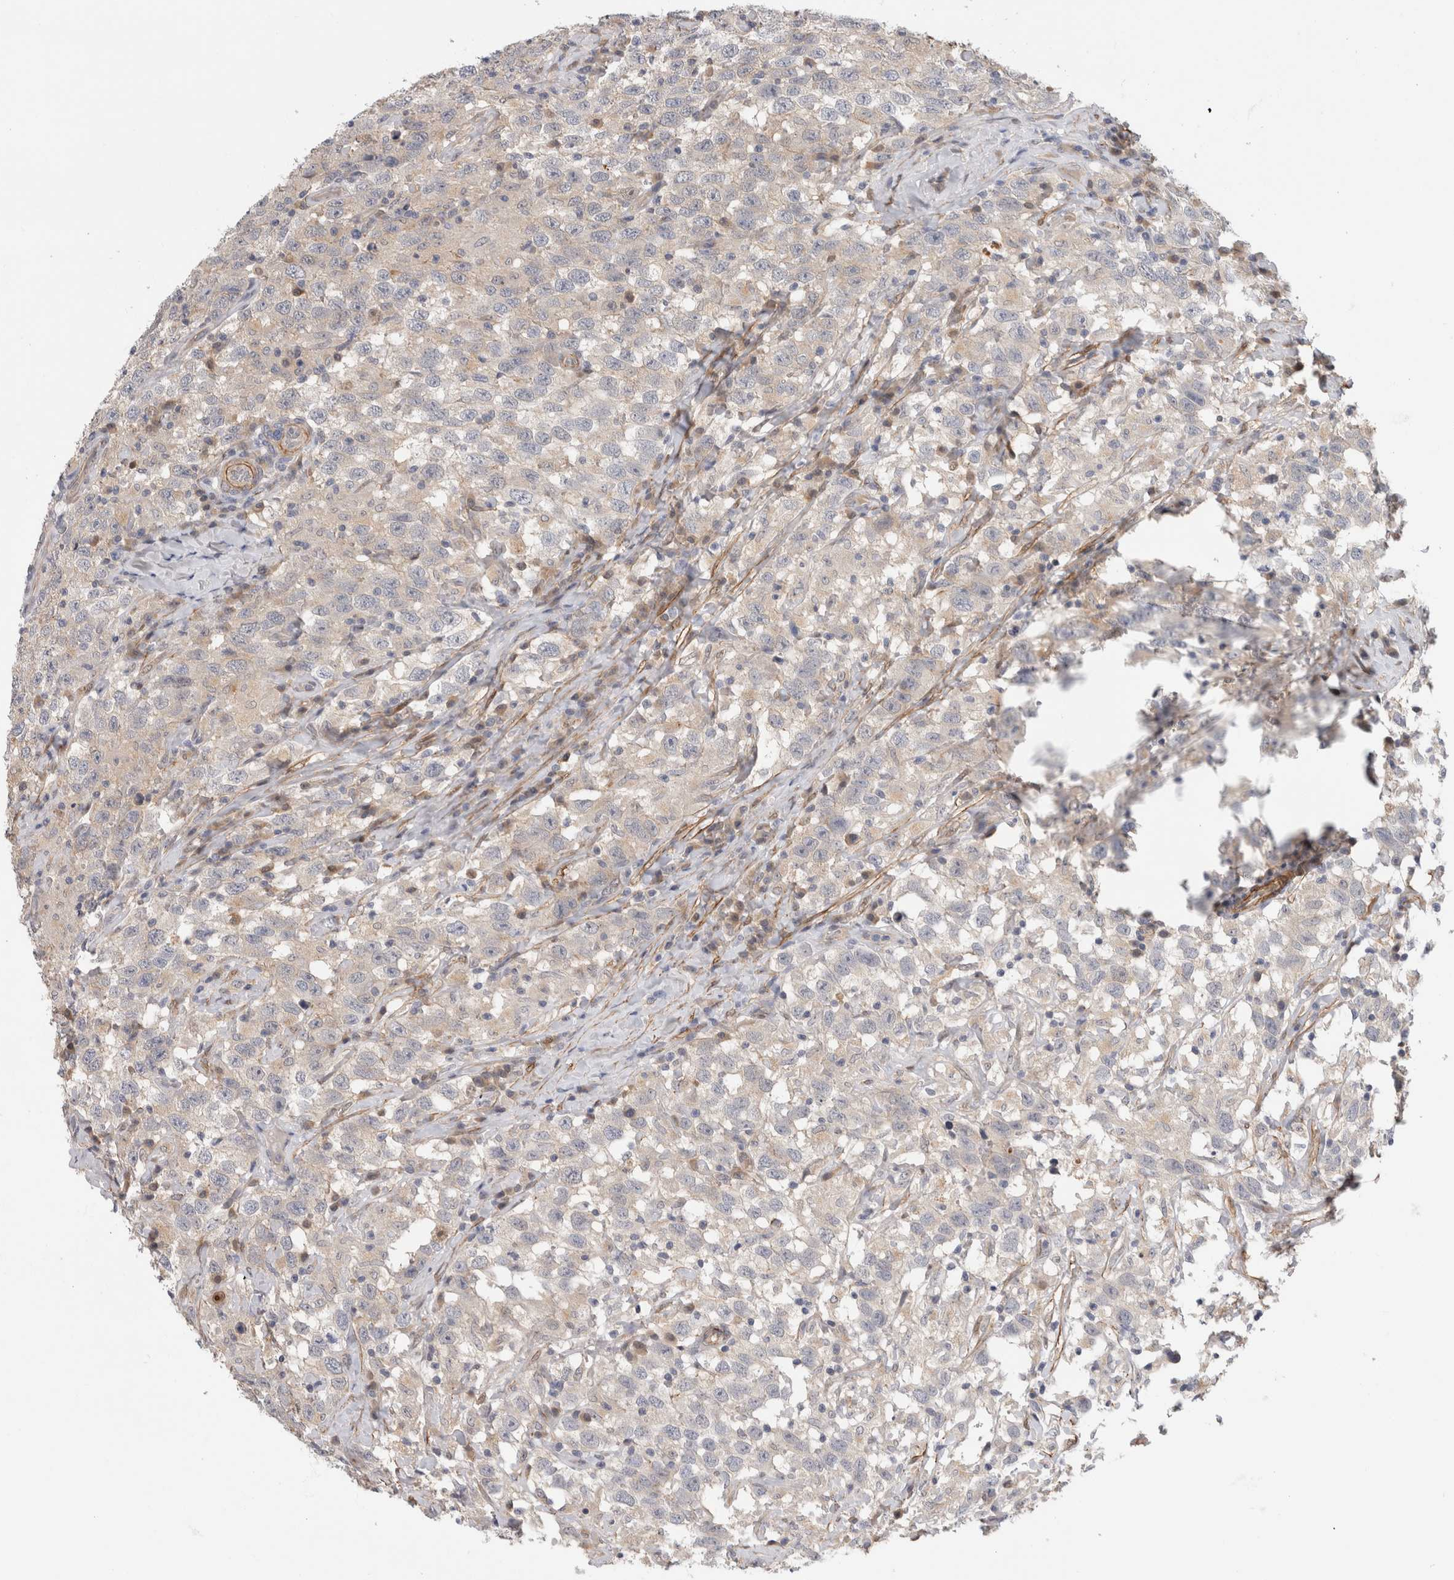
{"staining": {"intensity": "negative", "quantity": "none", "location": "none"}, "tissue": "testis cancer", "cell_type": "Tumor cells", "image_type": "cancer", "snomed": [{"axis": "morphology", "description": "Seminoma, NOS"}, {"axis": "topography", "description": "Testis"}], "caption": "A high-resolution micrograph shows IHC staining of testis cancer (seminoma), which exhibits no significant staining in tumor cells.", "gene": "PGM1", "patient": {"sex": "male", "age": 41}}